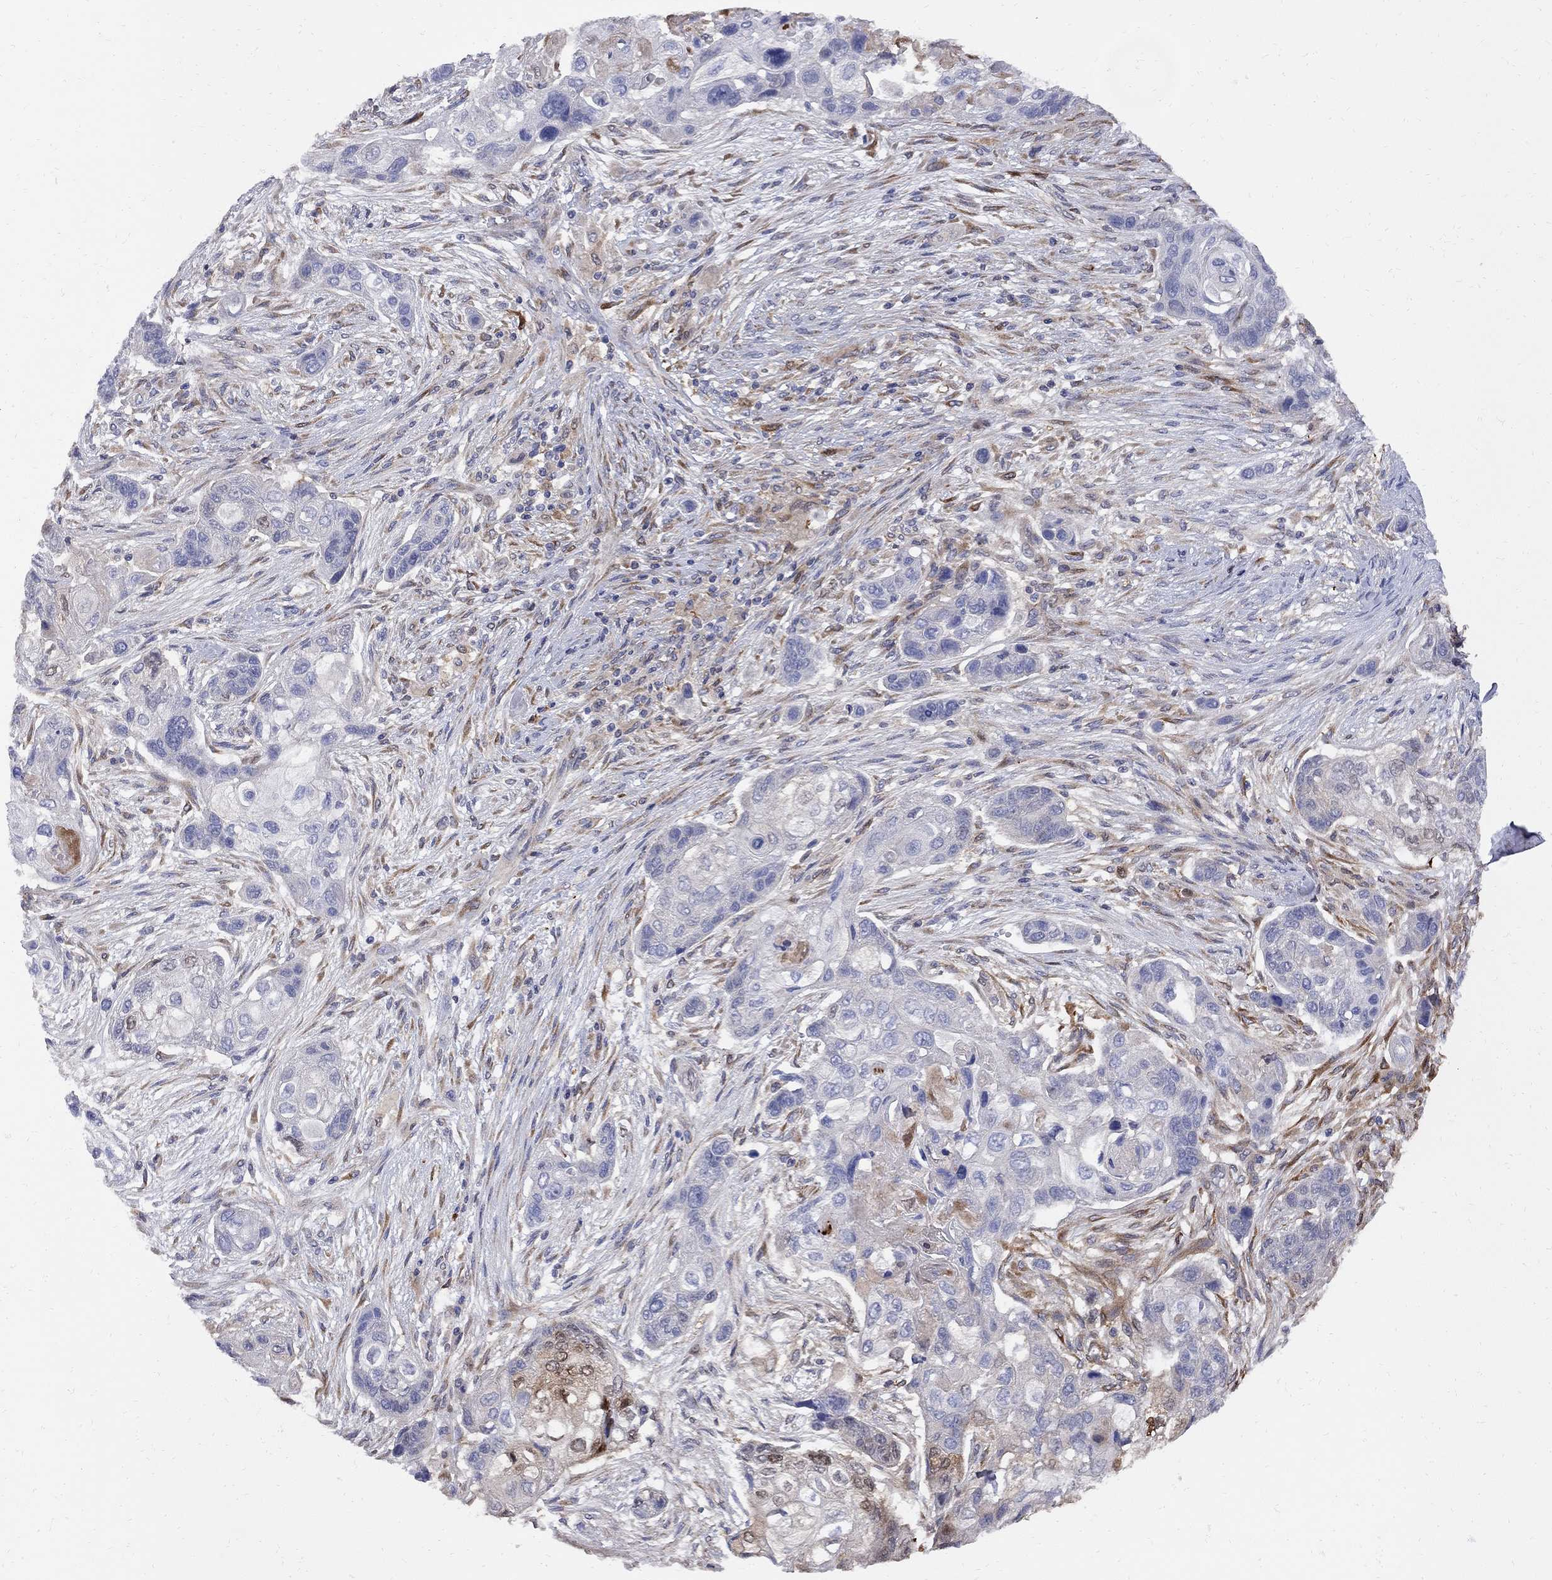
{"staining": {"intensity": "weak", "quantity": "<25%", "location": "cytoplasmic/membranous"}, "tissue": "lung cancer", "cell_type": "Tumor cells", "image_type": "cancer", "snomed": [{"axis": "morphology", "description": "Squamous cell carcinoma, NOS"}, {"axis": "topography", "description": "Lung"}], "caption": "DAB (3,3'-diaminobenzidine) immunohistochemical staining of lung cancer reveals no significant staining in tumor cells.", "gene": "MTHFR", "patient": {"sex": "male", "age": 69}}